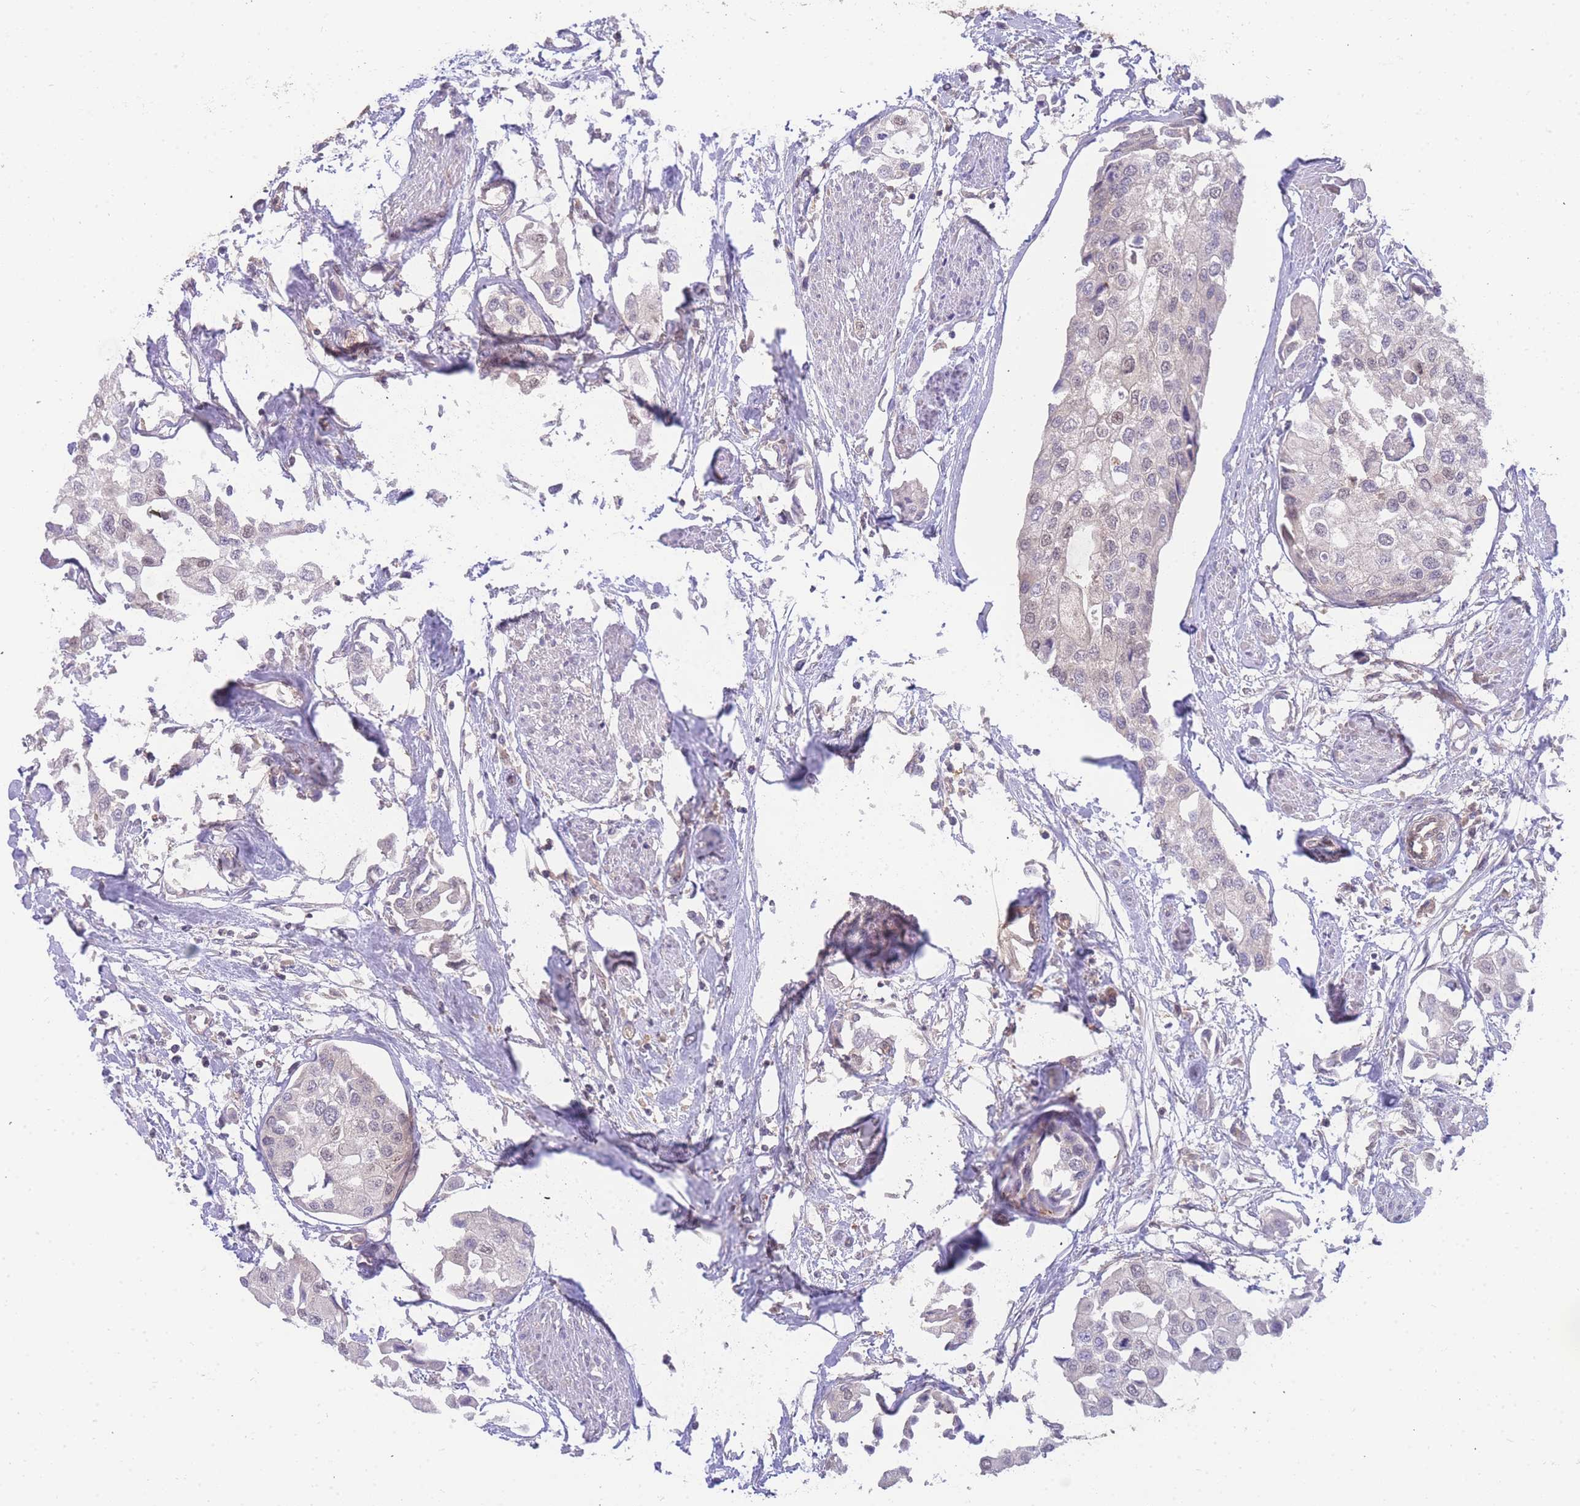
{"staining": {"intensity": "negative", "quantity": "none", "location": "none"}, "tissue": "urothelial cancer", "cell_type": "Tumor cells", "image_type": "cancer", "snomed": [{"axis": "morphology", "description": "Urothelial carcinoma, High grade"}, {"axis": "topography", "description": "Urinary bladder"}], "caption": "High power microscopy histopathology image of an immunohistochemistry photomicrograph of urothelial cancer, revealing no significant staining in tumor cells. (Brightfield microscopy of DAB (3,3'-diaminobenzidine) immunohistochemistry (IHC) at high magnification).", "gene": "KIAA1191", "patient": {"sex": "male", "age": 64}}